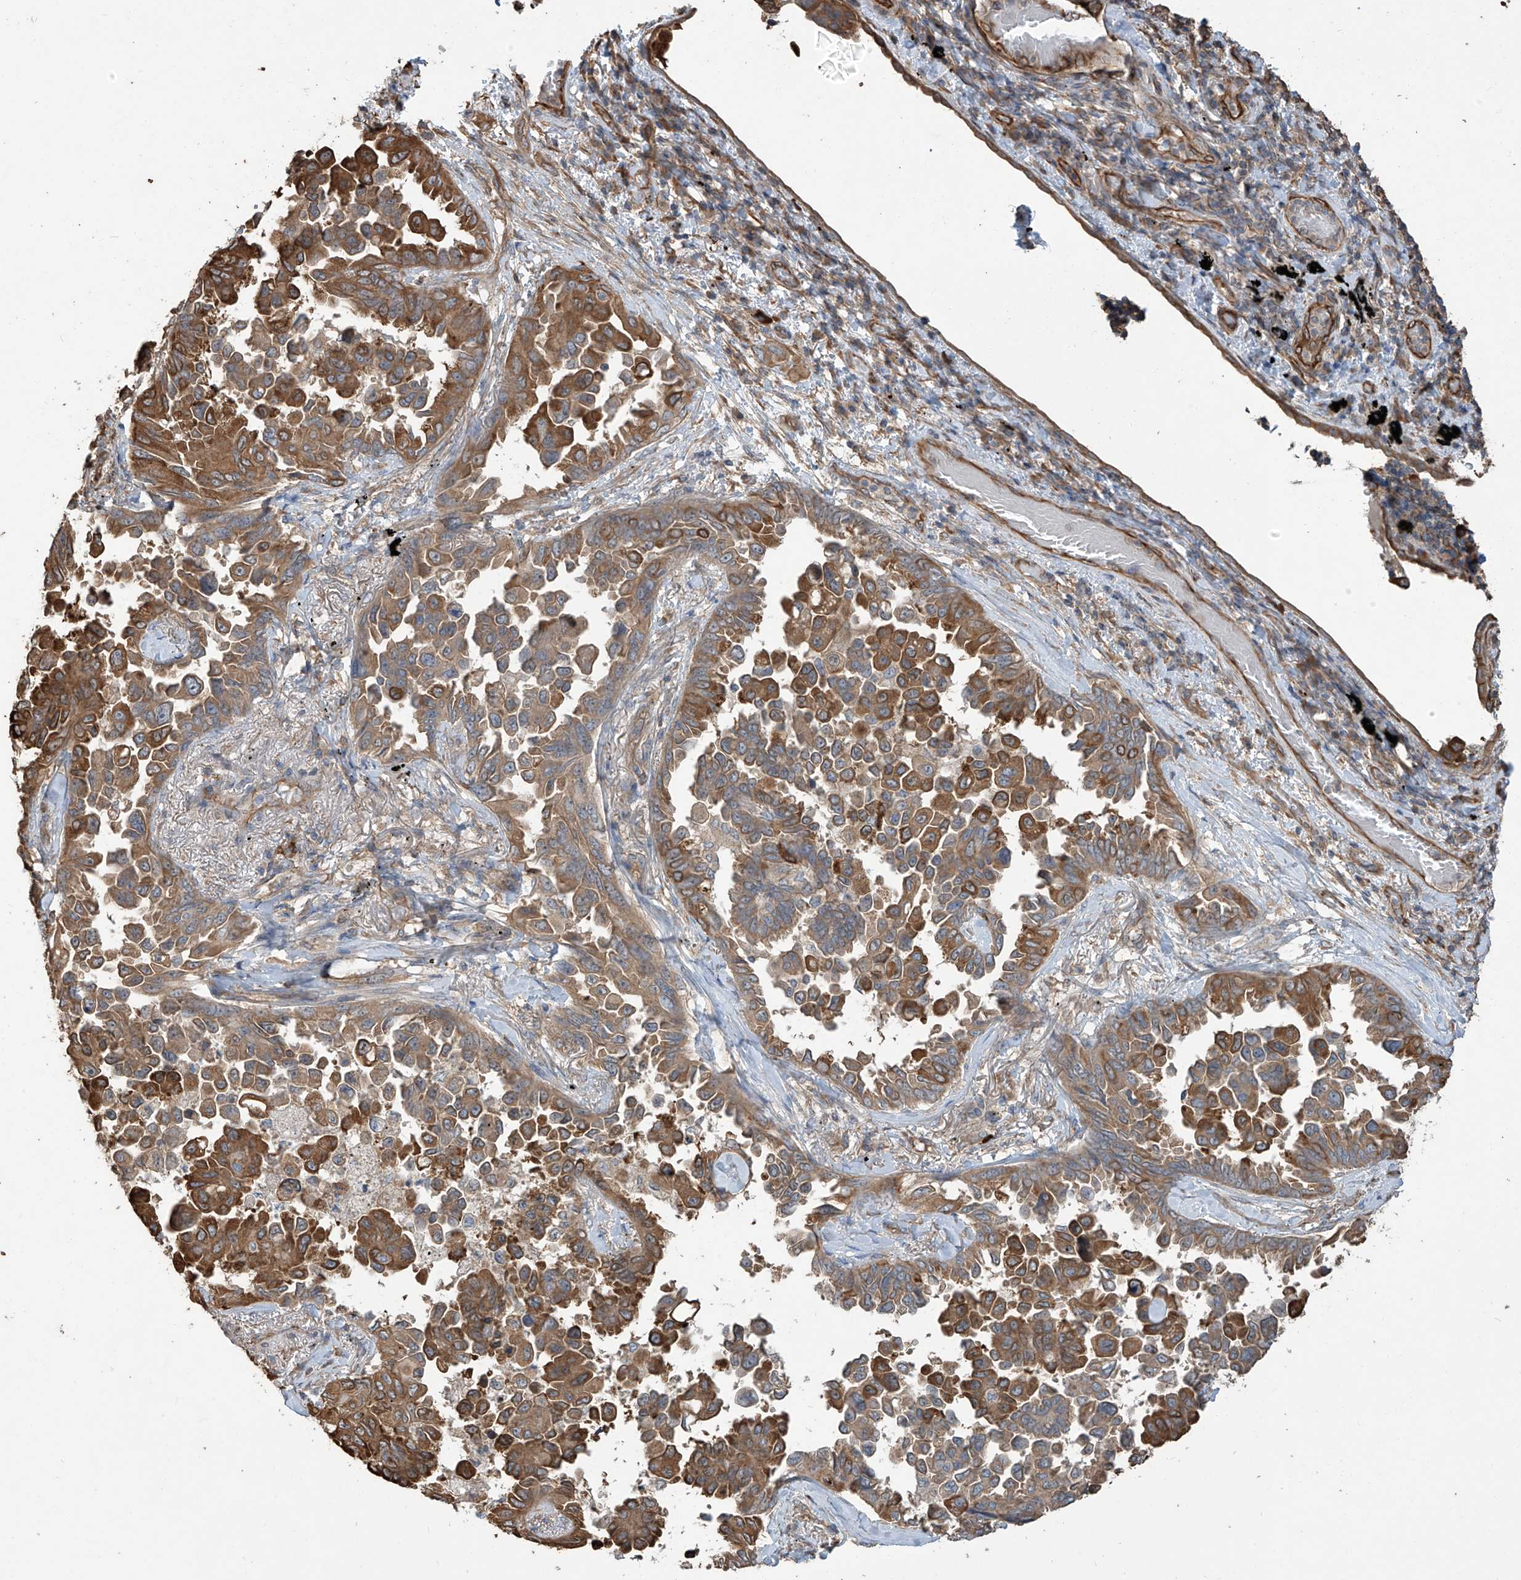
{"staining": {"intensity": "moderate", "quantity": ">75%", "location": "cytoplasmic/membranous"}, "tissue": "lung cancer", "cell_type": "Tumor cells", "image_type": "cancer", "snomed": [{"axis": "morphology", "description": "Adenocarcinoma, NOS"}, {"axis": "topography", "description": "Lung"}], "caption": "A high-resolution histopathology image shows immunohistochemistry staining of lung adenocarcinoma, which demonstrates moderate cytoplasmic/membranous expression in about >75% of tumor cells. Using DAB (brown) and hematoxylin (blue) stains, captured at high magnification using brightfield microscopy.", "gene": "AGBL5", "patient": {"sex": "female", "age": 67}}